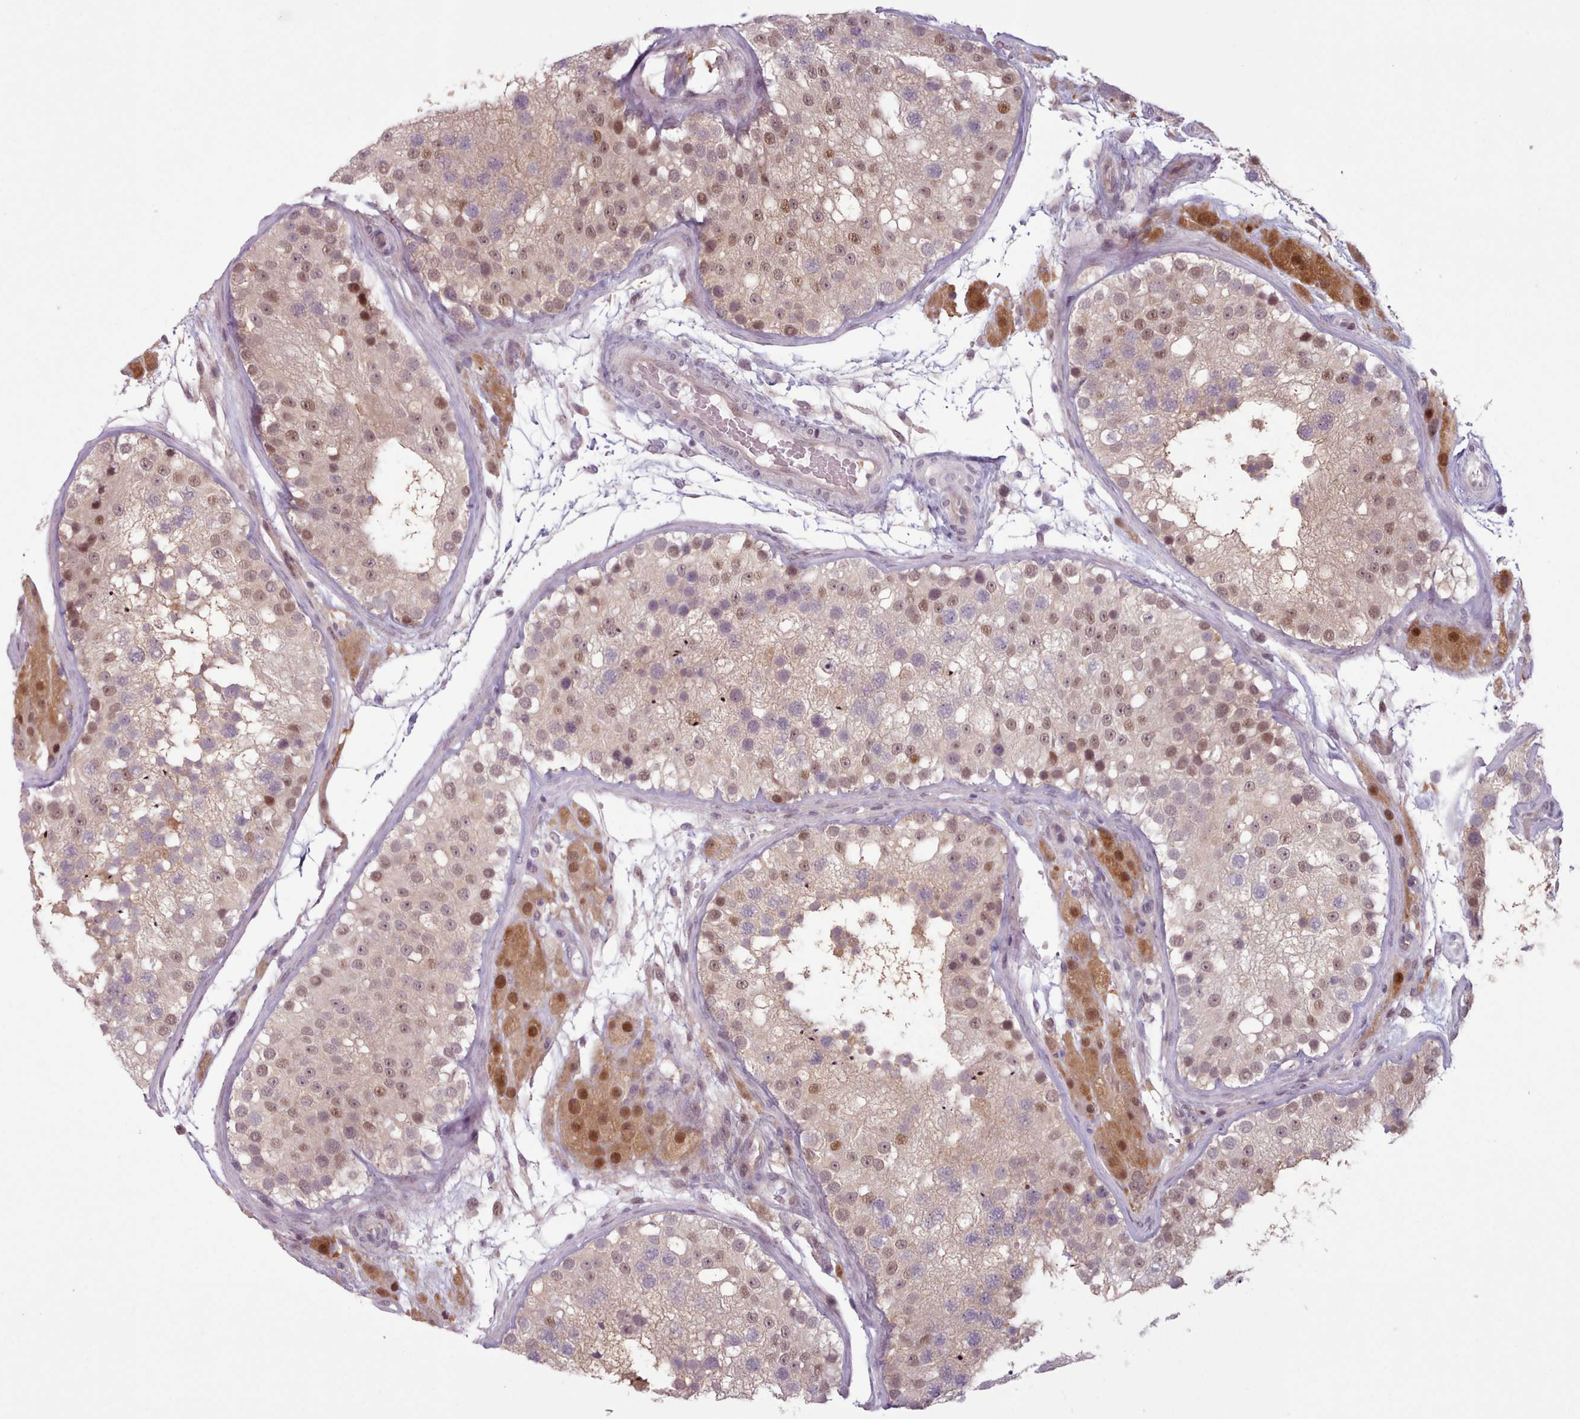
{"staining": {"intensity": "moderate", "quantity": "<25%", "location": "nuclear"}, "tissue": "testis", "cell_type": "Cells in seminiferous ducts", "image_type": "normal", "snomed": [{"axis": "morphology", "description": "Normal tissue, NOS"}, {"axis": "topography", "description": "Testis"}], "caption": "Immunohistochemistry image of benign human testis stained for a protein (brown), which shows low levels of moderate nuclear staining in approximately <25% of cells in seminiferous ducts.", "gene": "KBTBD6", "patient": {"sex": "male", "age": 26}}